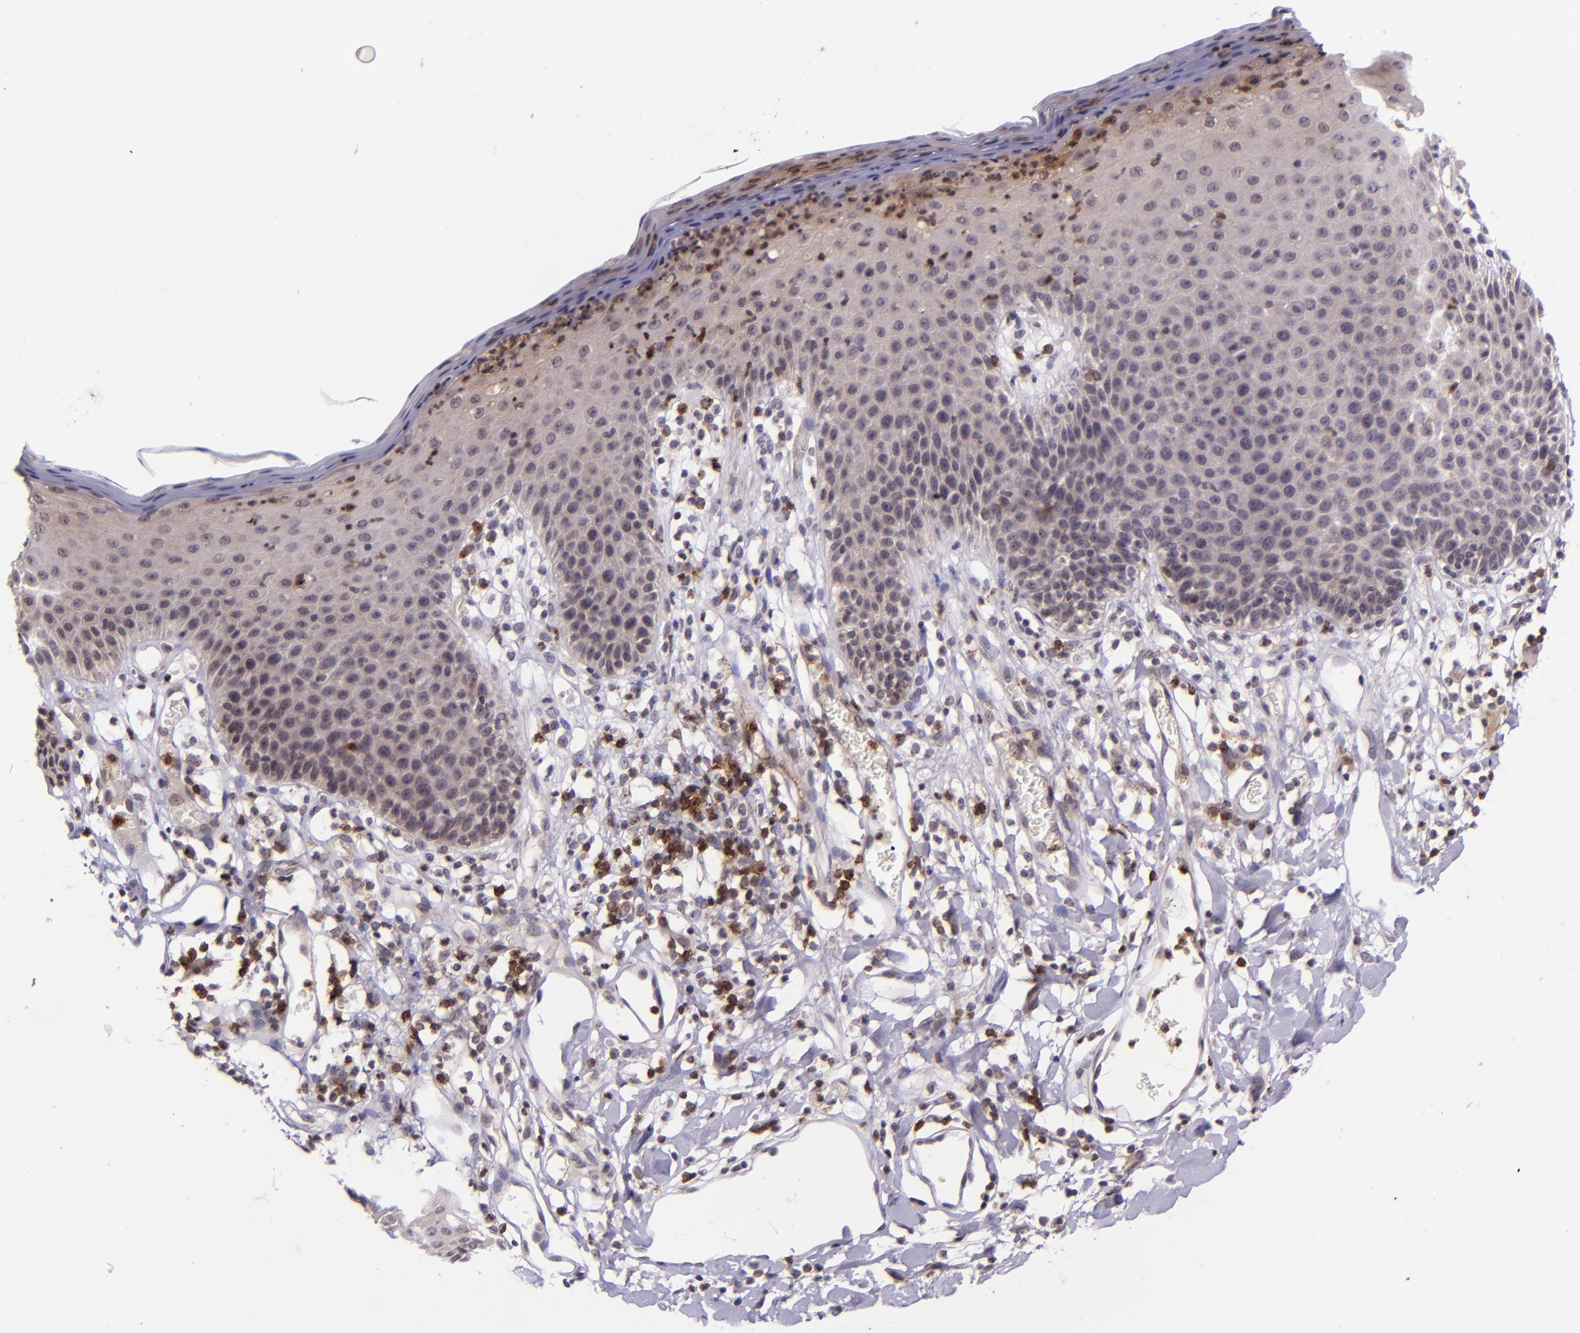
{"staining": {"intensity": "weak", "quantity": "25%-75%", "location": "cytoplasmic/membranous"}, "tissue": "skin", "cell_type": "Epidermal cells", "image_type": "normal", "snomed": [{"axis": "morphology", "description": "Normal tissue, NOS"}, {"axis": "topography", "description": "Vulva"}, {"axis": "topography", "description": "Peripheral nerve tissue"}], "caption": "Protein expression analysis of normal skin displays weak cytoplasmic/membranous positivity in about 25%-75% of epidermal cells.", "gene": "SELL", "patient": {"sex": "female", "age": 68}}